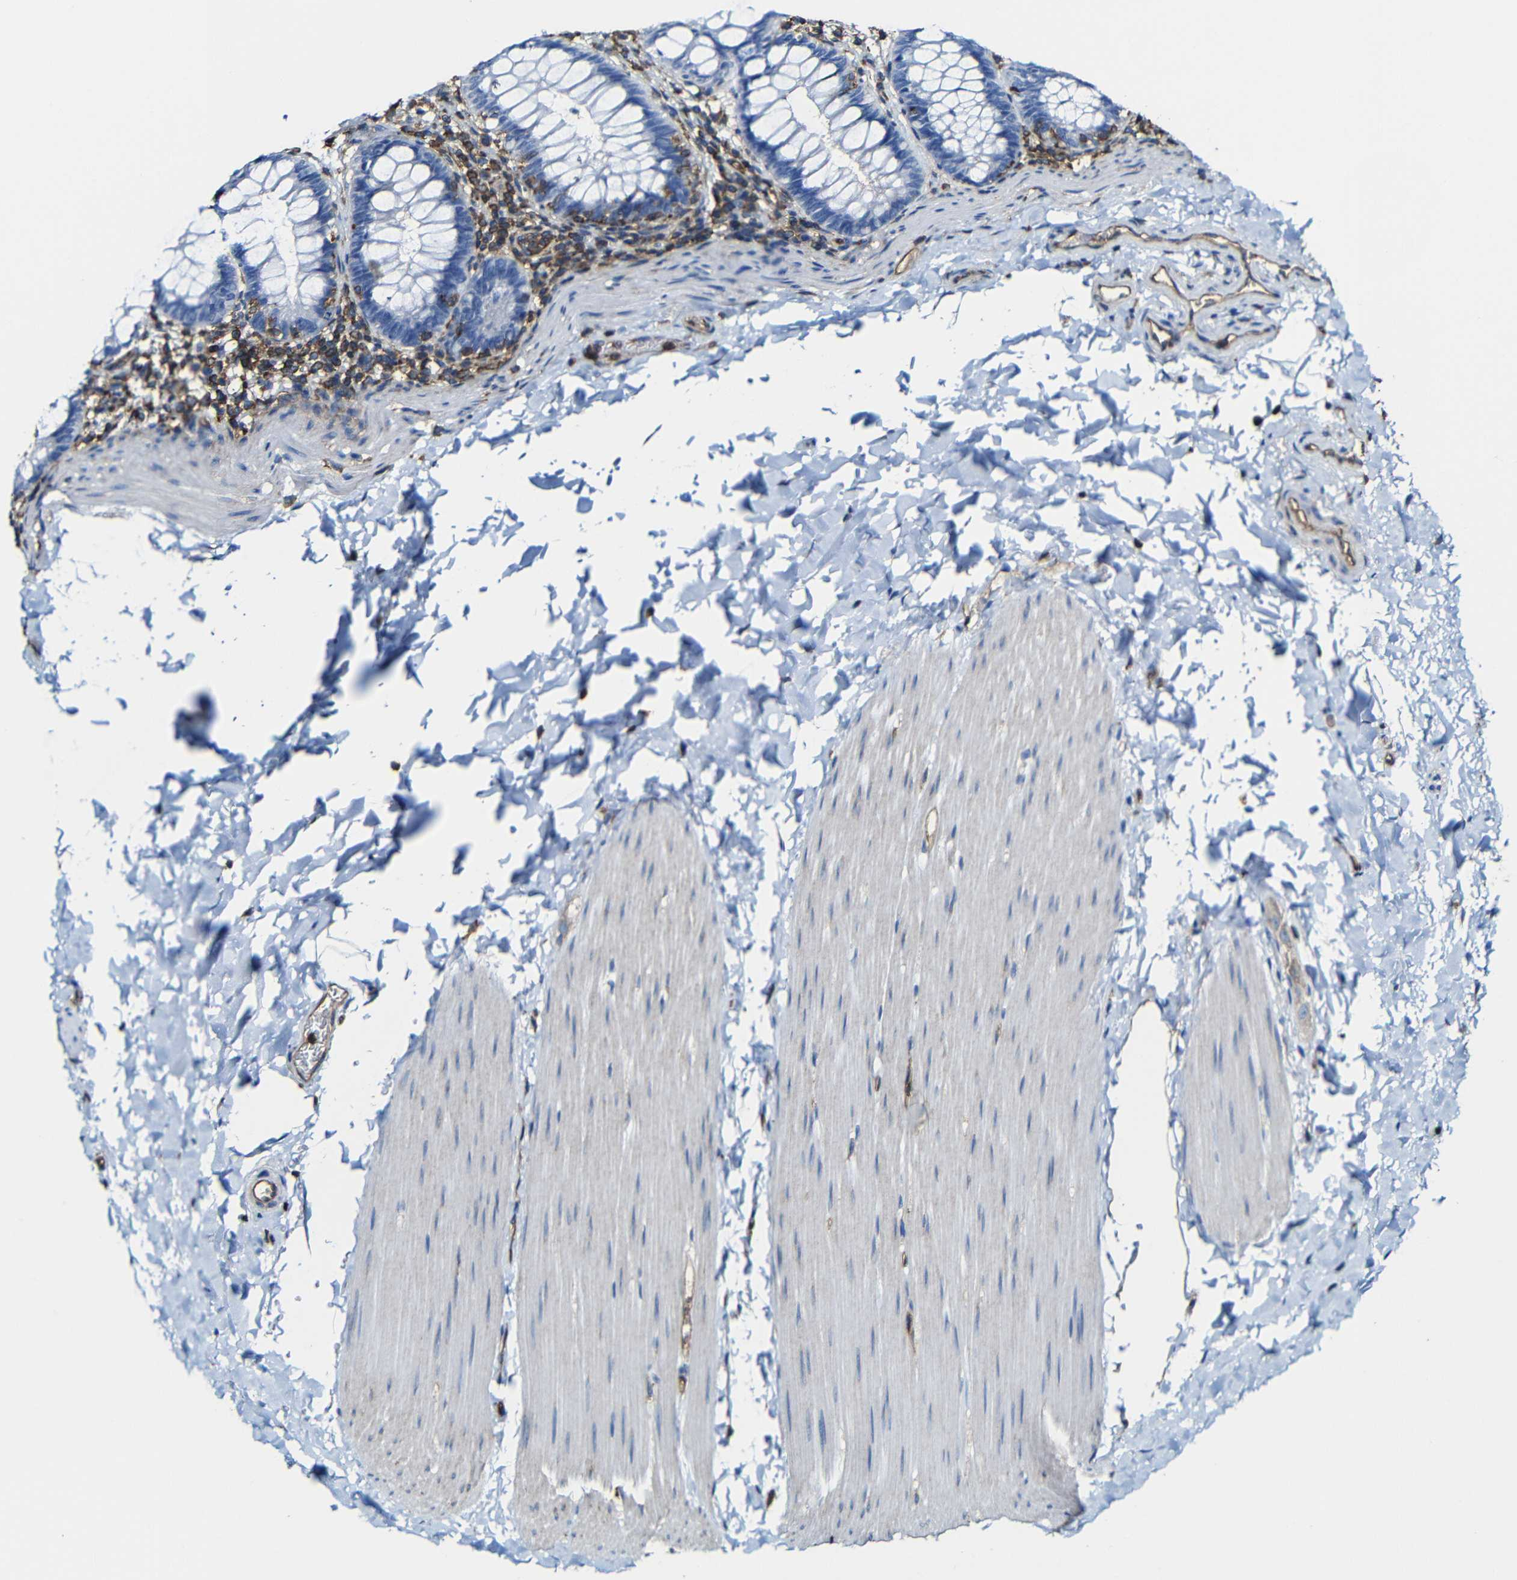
{"staining": {"intensity": "negative", "quantity": "none", "location": "none"}, "tissue": "rectum", "cell_type": "Glandular cells", "image_type": "normal", "snomed": [{"axis": "morphology", "description": "Normal tissue, NOS"}, {"axis": "topography", "description": "Rectum"}], "caption": "An IHC micrograph of benign rectum is shown. There is no staining in glandular cells of rectum. (DAB immunohistochemistry (IHC) with hematoxylin counter stain).", "gene": "MSN", "patient": {"sex": "female", "age": 24}}